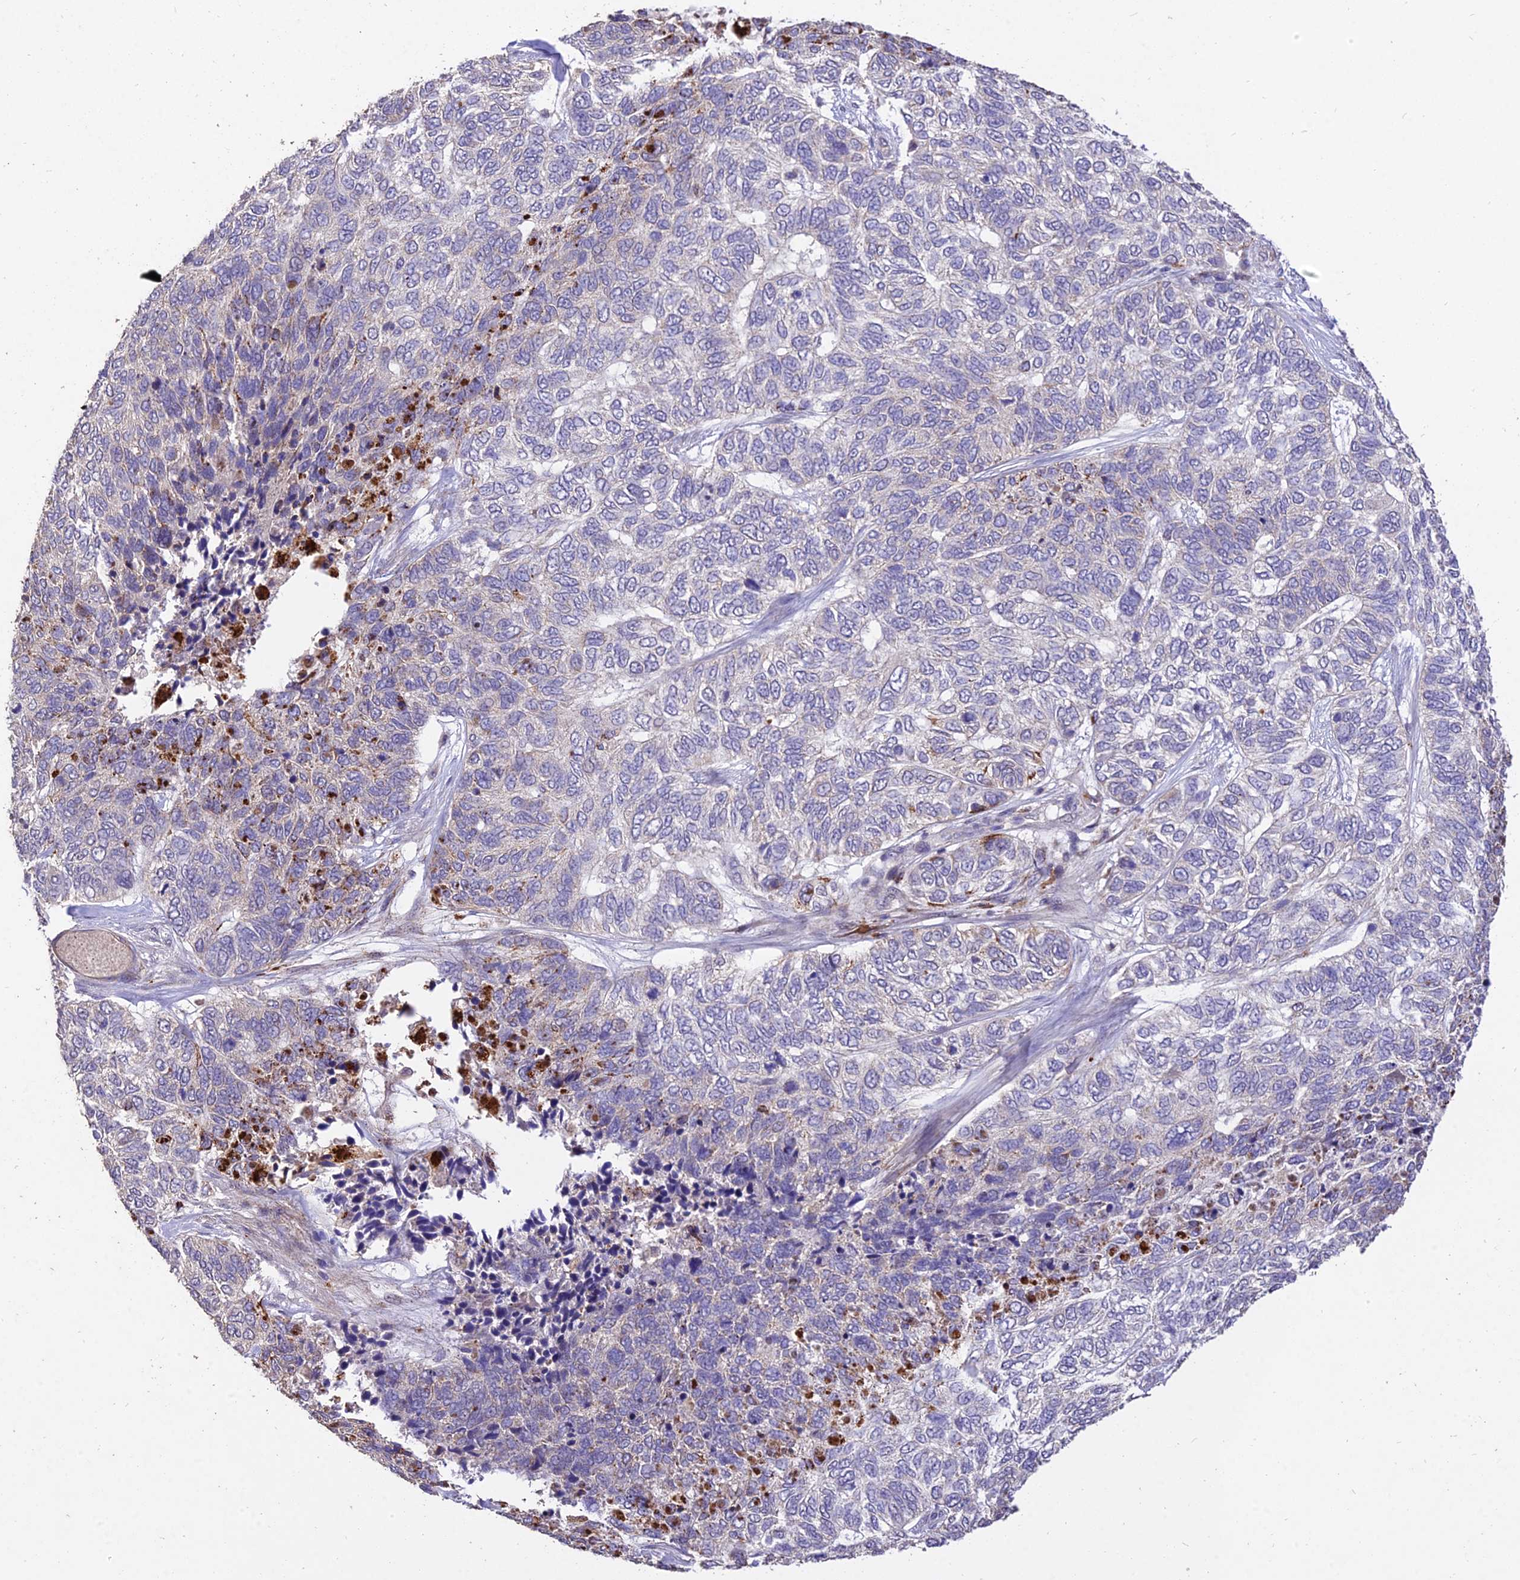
{"staining": {"intensity": "negative", "quantity": "none", "location": "none"}, "tissue": "skin cancer", "cell_type": "Tumor cells", "image_type": "cancer", "snomed": [{"axis": "morphology", "description": "Basal cell carcinoma"}, {"axis": "topography", "description": "Skin"}], "caption": "This photomicrograph is of skin cancer (basal cell carcinoma) stained with immunohistochemistry to label a protein in brown with the nuclei are counter-stained blue. There is no expression in tumor cells.", "gene": "SDHD", "patient": {"sex": "female", "age": 65}}